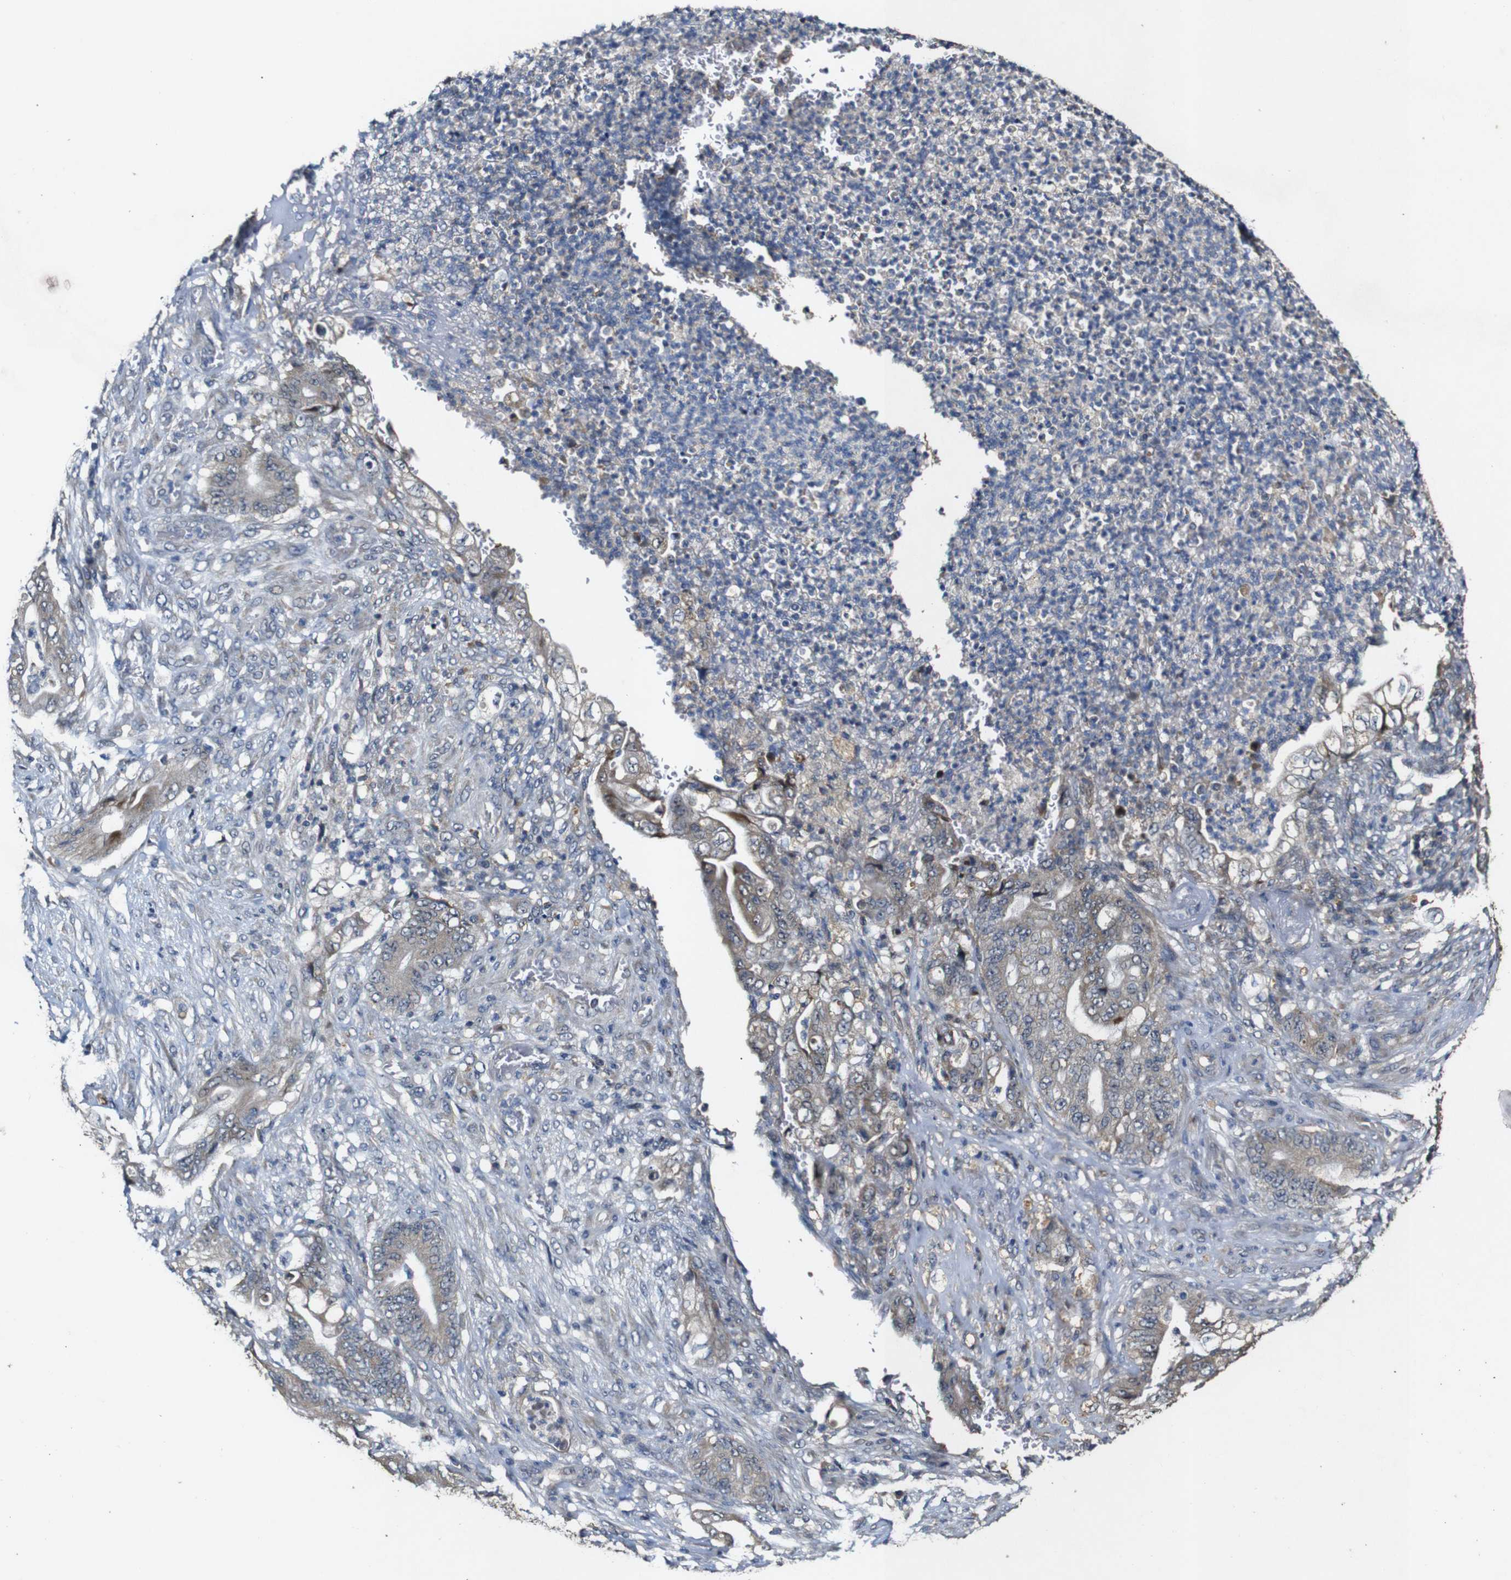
{"staining": {"intensity": "weak", "quantity": ">75%", "location": "cytoplasmic/membranous"}, "tissue": "stomach cancer", "cell_type": "Tumor cells", "image_type": "cancer", "snomed": [{"axis": "morphology", "description": "Adenocarcinoma, NOS"}, {"axis": "topography", "description": "Stomach"}], "caption": "IHC (DAB (3,3'-diaminobenzidine)) staining of stomach cancer displays weak cytoplasmic/membranous protein expression in about >75% of tumor cells. Using DAB (3,3'-diaminobenzidine) (brown) and hematoxylin (blue) stains, captured at high magnification using brightfield microscopy.", "gene": "MAGI2", "patient": {"sex": "female", "age": 73}}